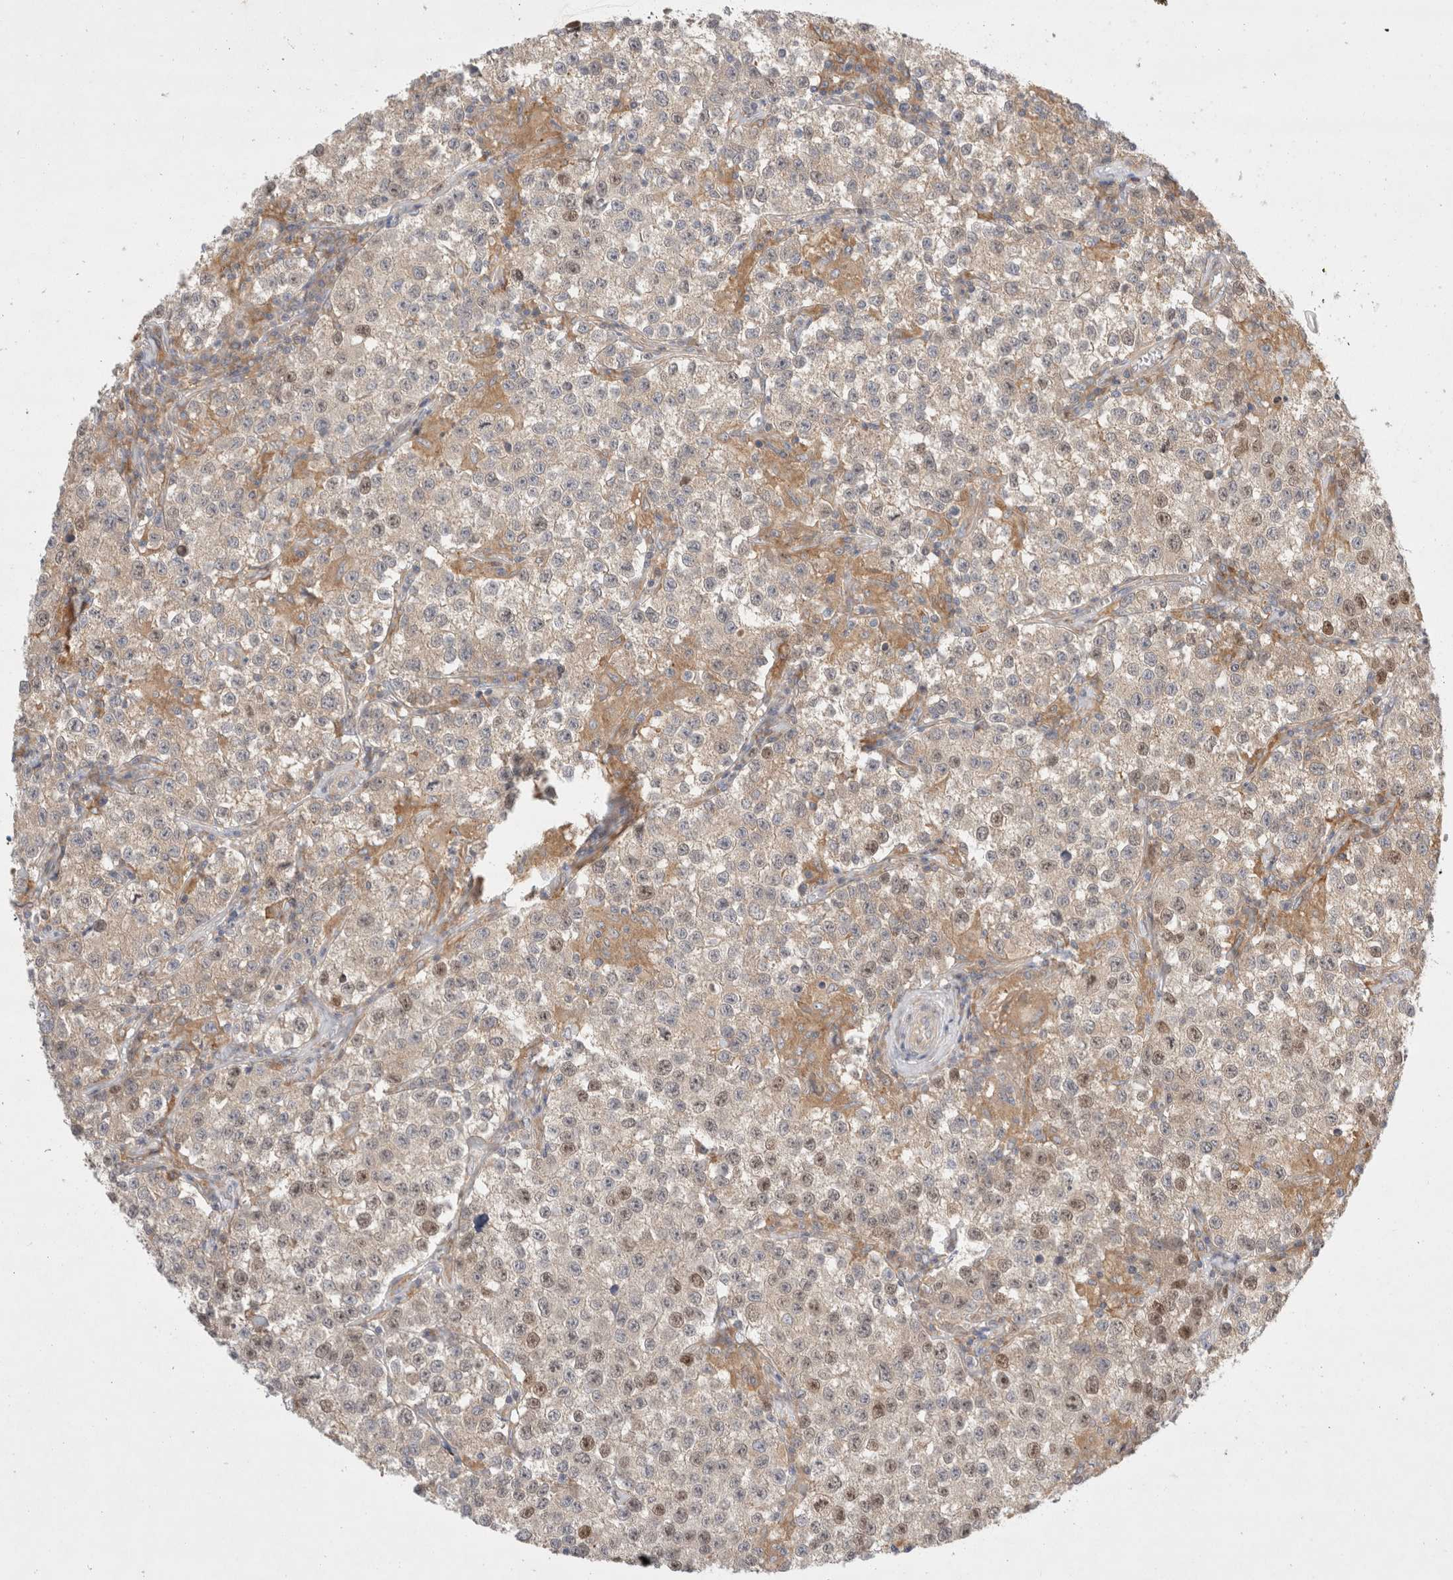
{"staining": {"intensity": "strong", "quantity": "25%-75%", "location": "nuclear"}, "tissue": "testis cancer", "cell_type": "Tumor cells", "image_type": "cancer", "snomed": [{"axis": "morphology", "description": "Seminoma, NOS"}, {"axis": "morphology", "description": "Carcinoma, Embryonal, NOS"}, {"axis": "topography", "description": "Testis"}], "caption": "Tumor cells demonstrate high levels of strong nuclear positivity in about 25%-75% of cells in human testis cancer.", "gene": "CDCA7L", "patient": {"sex": "male", "age": 43}}